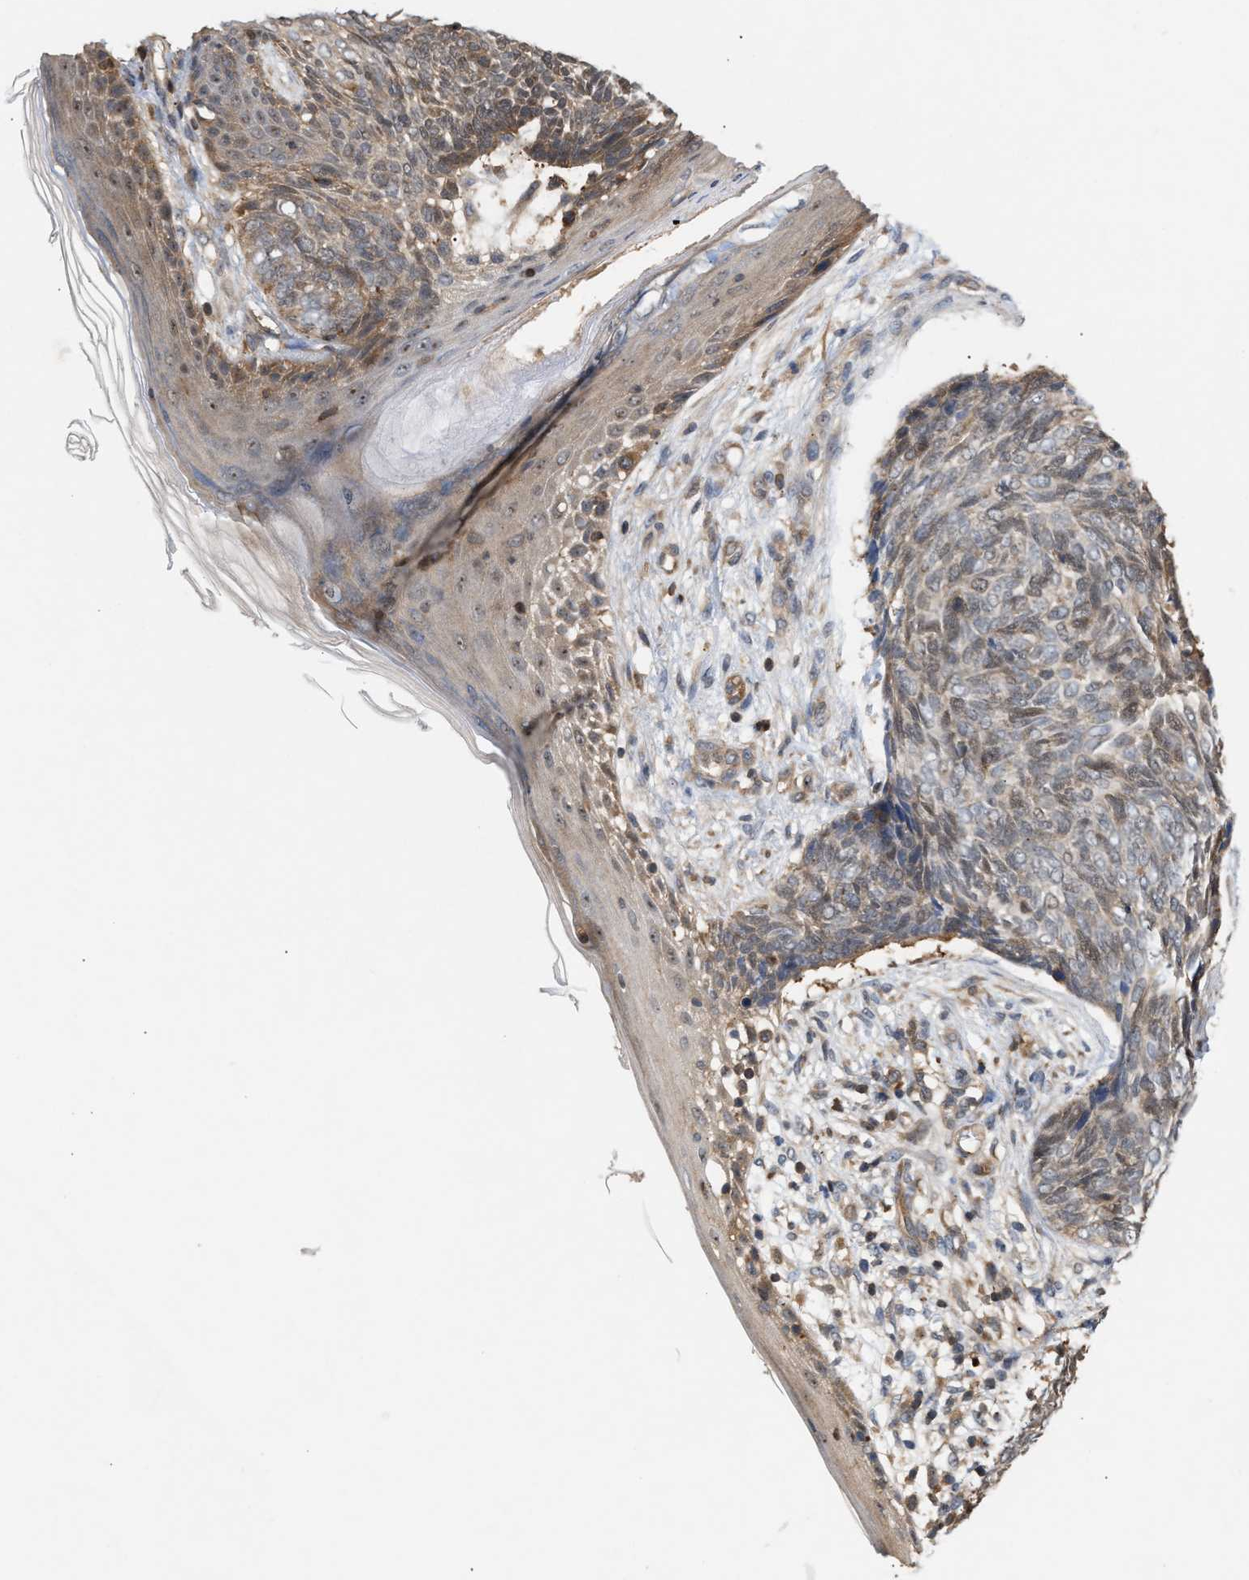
{"staining": {"intensity": "weak", "quantity": "25%-75%", "location": "cytoplasmic/membranous,nuclear"}, "tissue": "skin cancer", "cell_type": "Tumor cells", "image_type": "cancer", "snomed": [{"axis": "morphology", "description": "Basal cell carcinoma"}, {"axis": "topography", "description": "Skin"}], "caption": "Immunohistochemical staining of human skin basal cell carcinoma demonstrates weak cytoplasmic/membranous and nuclear protein positivity in about 25%-75% of tumor cells.", "gene": "GLOD4", "patient": {"sex": "female", "age": 84}}